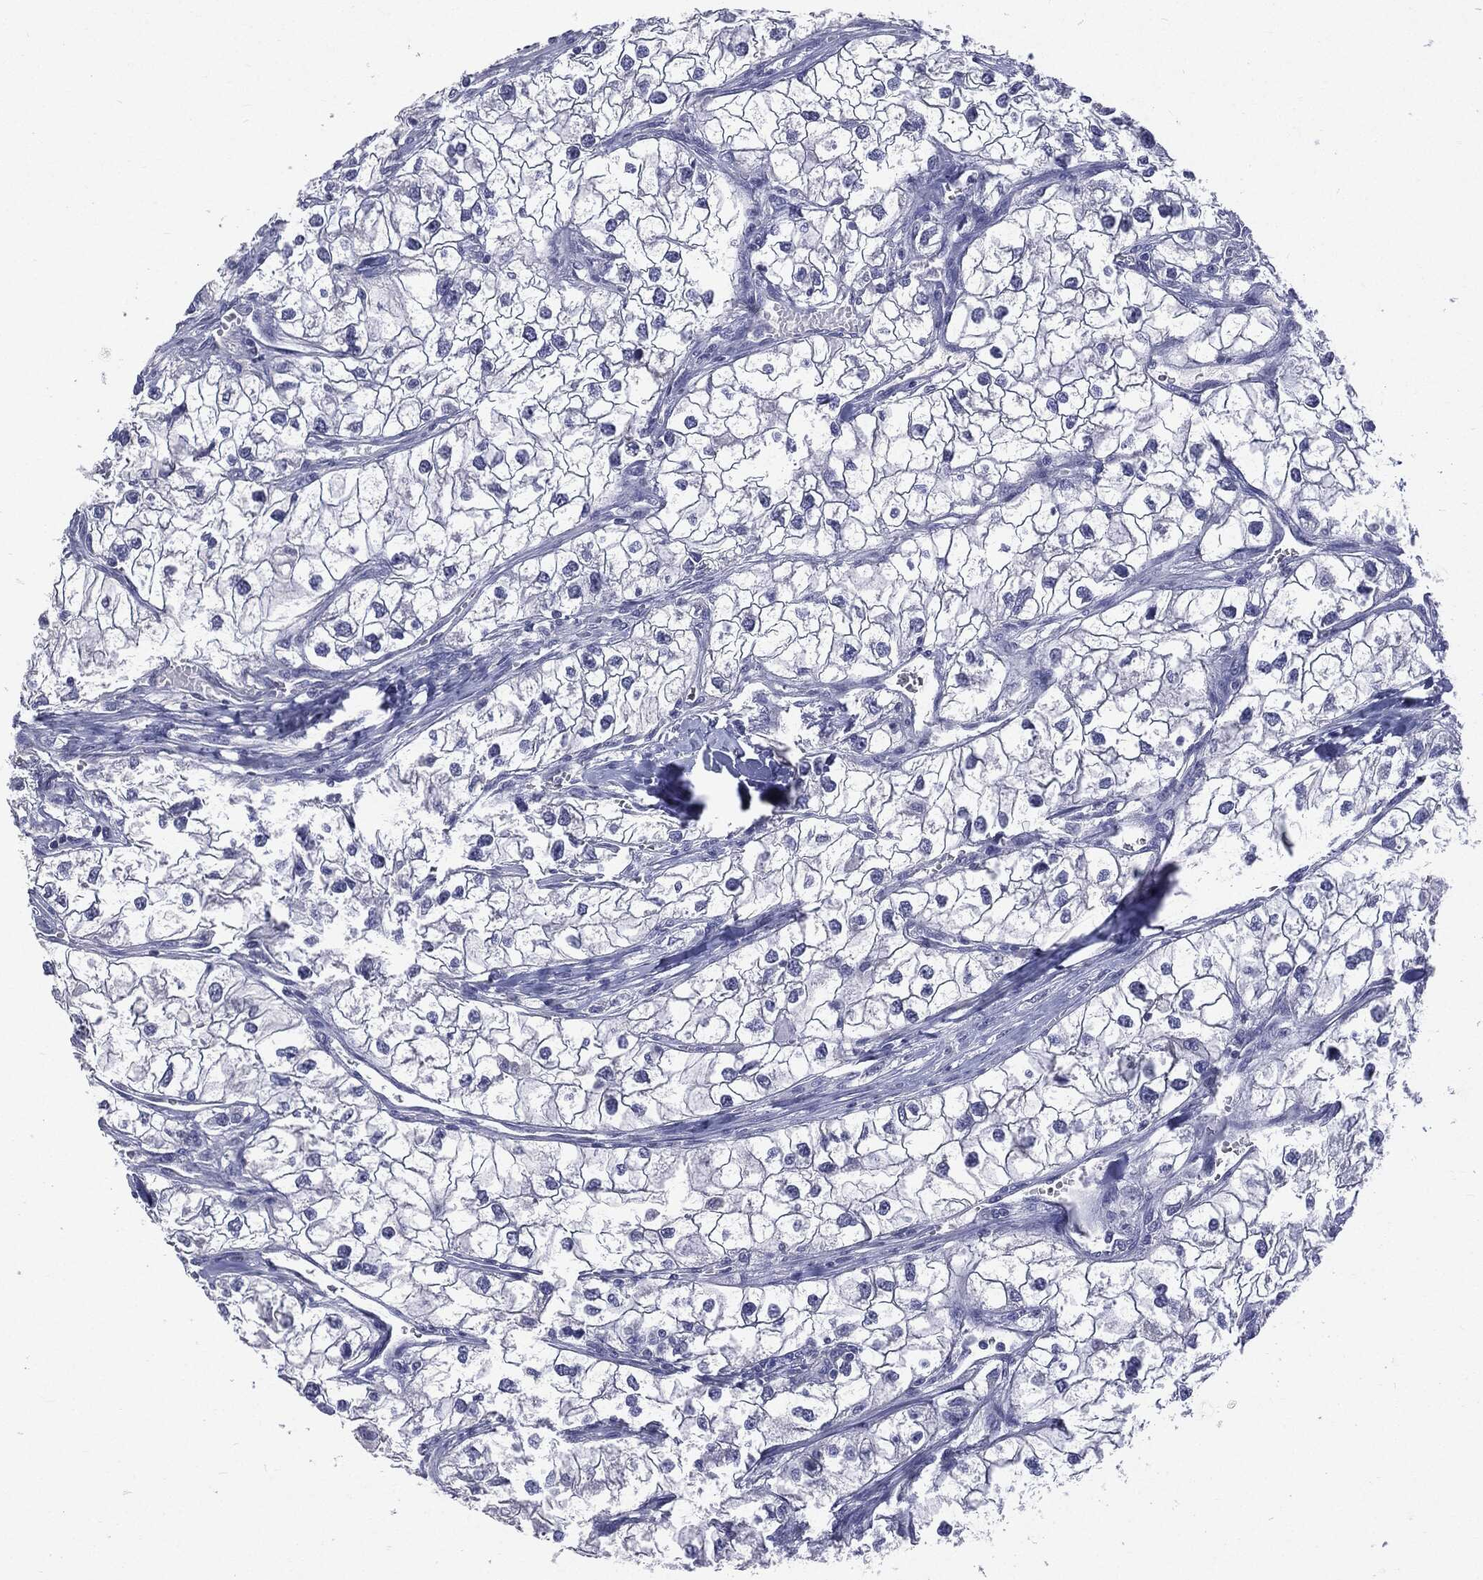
{"staining": {"intensity": "negative", "quantity": "none", "location": "none"}, "tissue": "renal cancer", "cell_type": "Tumor cells", "image_type": "cancer", "snomed": [{"axis": "morphology", "description": "Adenocarcinoma, NOS"}, {"axis": "topography", "description": "Kidney"}], "caption": "A photomicrograph of human renal adenocarcinoma is negative for staining in tumor cells.", "gene": "TSHB", "patient": {"sex": "male", "age": 59}}